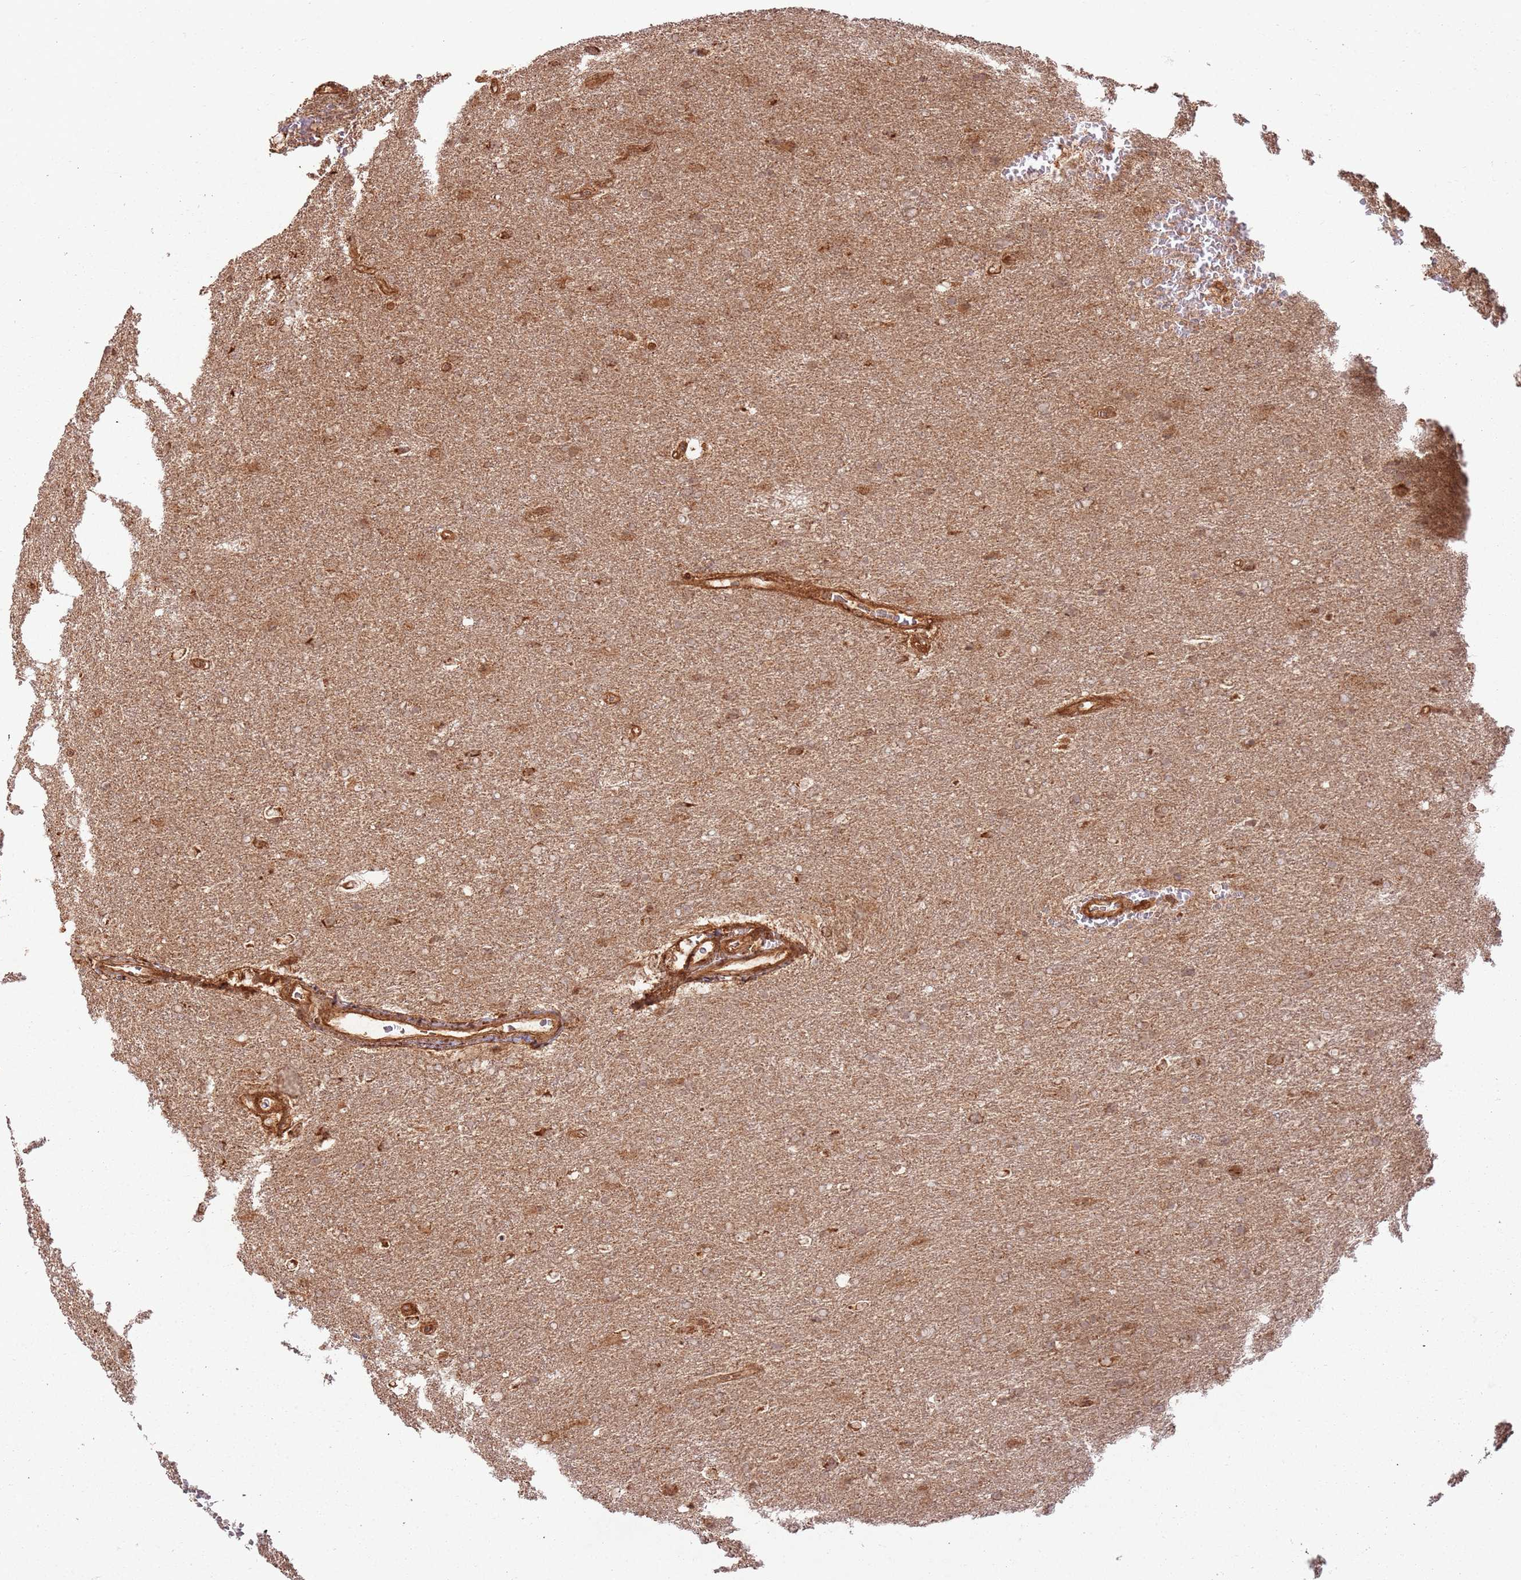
{"staining": {"intensity": "moderate", "quantity": "<25%", "location": "cytoplasmic/membranous,nuclear"}, "tissue": "glioma", "cell_type": "Tumor cells", "image_type": "cancer", "snomed": [{"axis": "morphology", "description": "Glioma, malignant, Low grade"}, {"axis": "topography", "description": "Brain"}], "caption": "Malignant glioma (low-grade) stained for a protein (brown) exhibits moderate cytoplasmic/membranous and nuclear positive staining in approximately <25% of tumor cells.", "gene": "TBC1D13", "patient": {"sex": "female", "age": 32}}